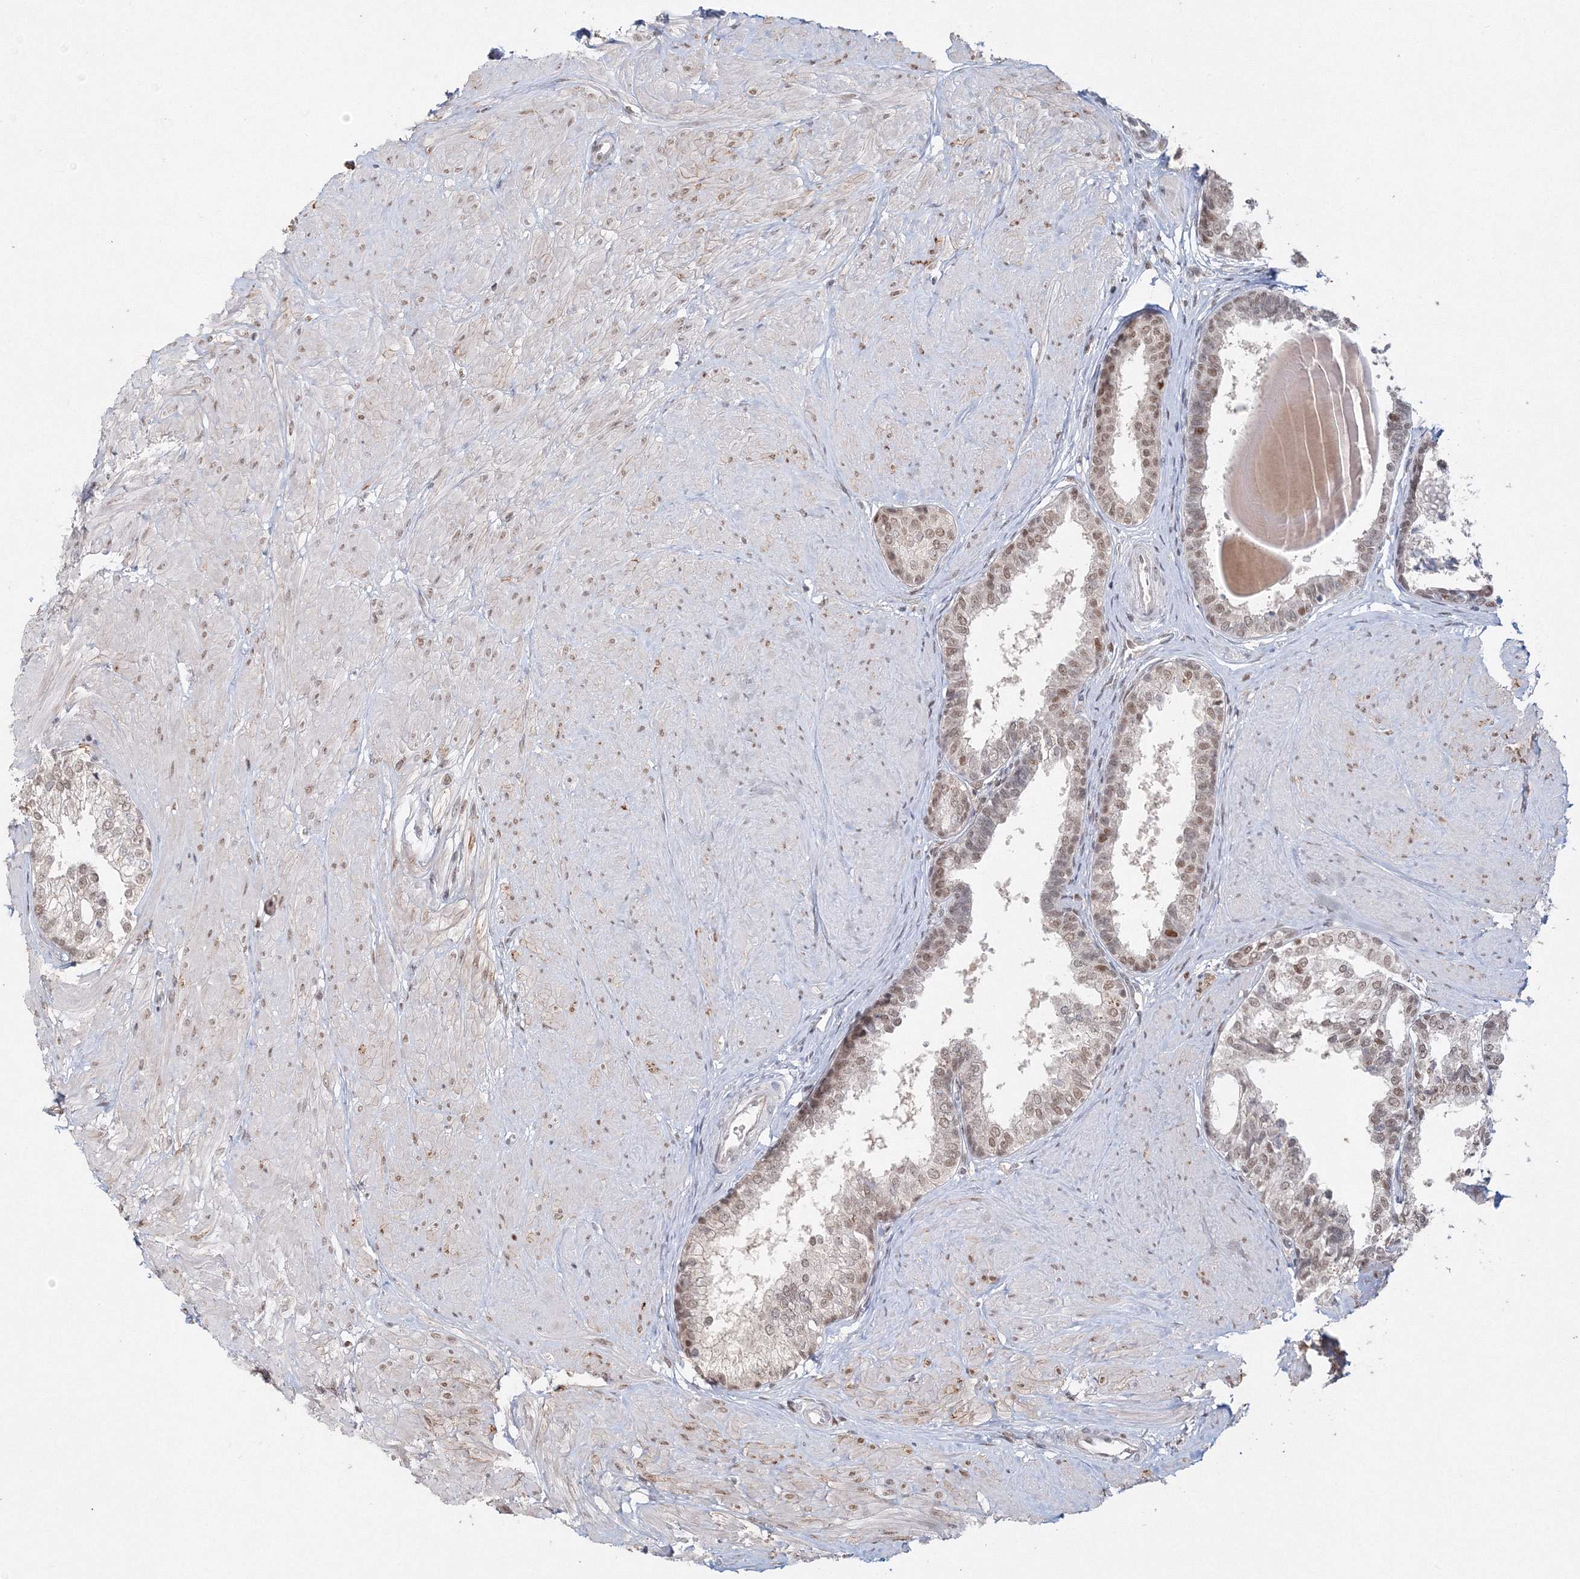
{"staining": {"intensity": "weak", "quantity": ">75%", "location": "nuclear"}, "tissue": "prostate", "cell_type": "Glandular cells", "image_type": "normal", "snomed": [{"axis": "morphology", "description": "Normal tissue, NOS"}, {"axis": "topography", "description": "Prostate"}], "caption": "Protein positivity by immunohistochemistry (IHC) exhibits weak nuclear staining in approximately >75% of glandular cells in normal prostate.", "gene": "IWS1", "patient": {"sex": "male", "age": 48}}